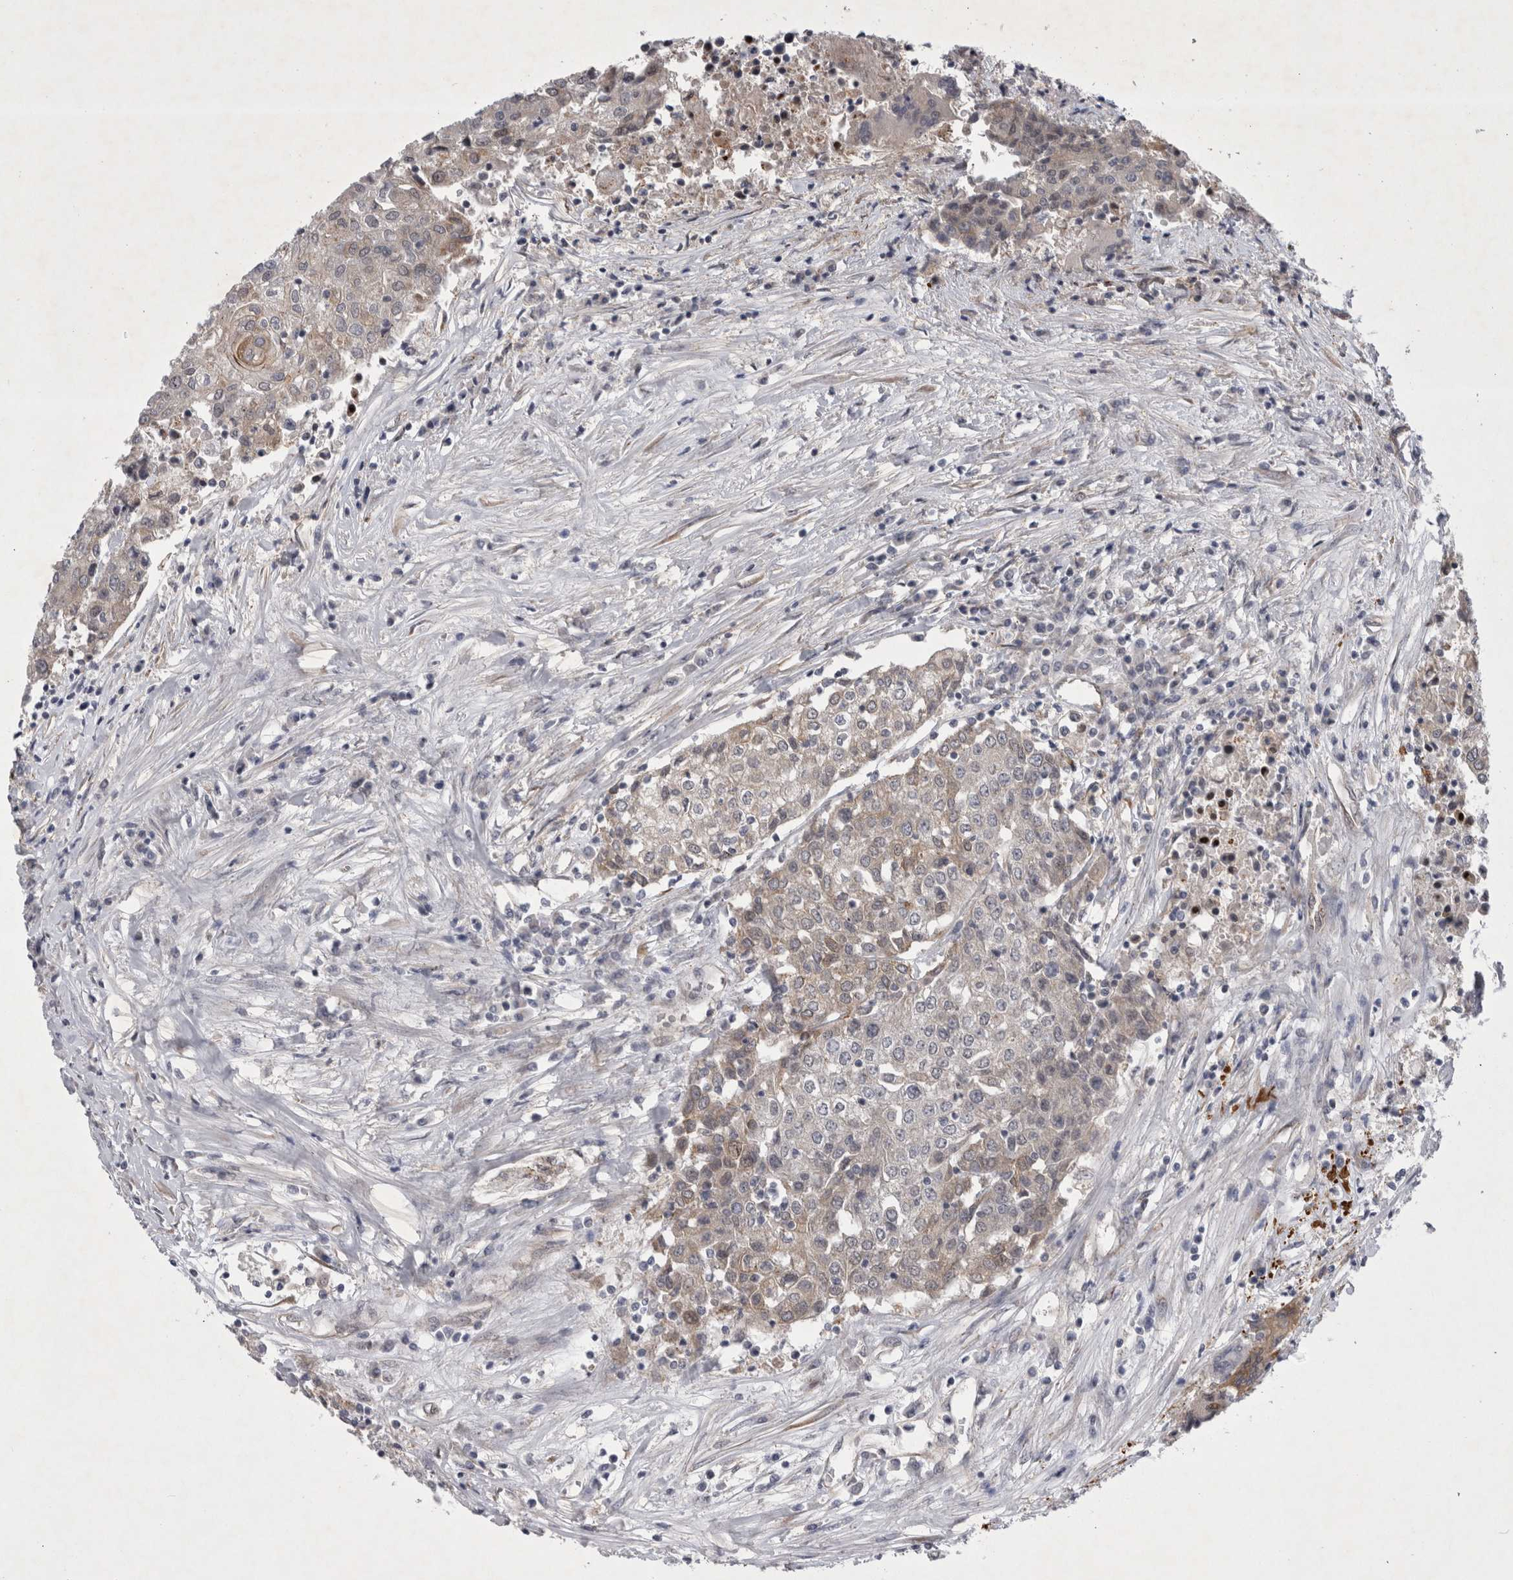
{"staining": {"intensity": "negative", "quantity": "none", "location": "none"}, "tissue": "urothelial cancer", "cell_type": "Tumor cells", "image_type": "cancer", "snomed": [{"axis": "morphology", "description": "Urothelial carcinoma, High grade"}, {"axis": "topography", "description": "Urinary bladder"}], "caption": "Tumor cells show no significant protein staining in urothelial cancer. The staining is performed using DAB brown chromogen with nuclei counter-stained in using hematoxylin.", "gene": "PARP11", "patient": {"sex": "female", "age": 85}}